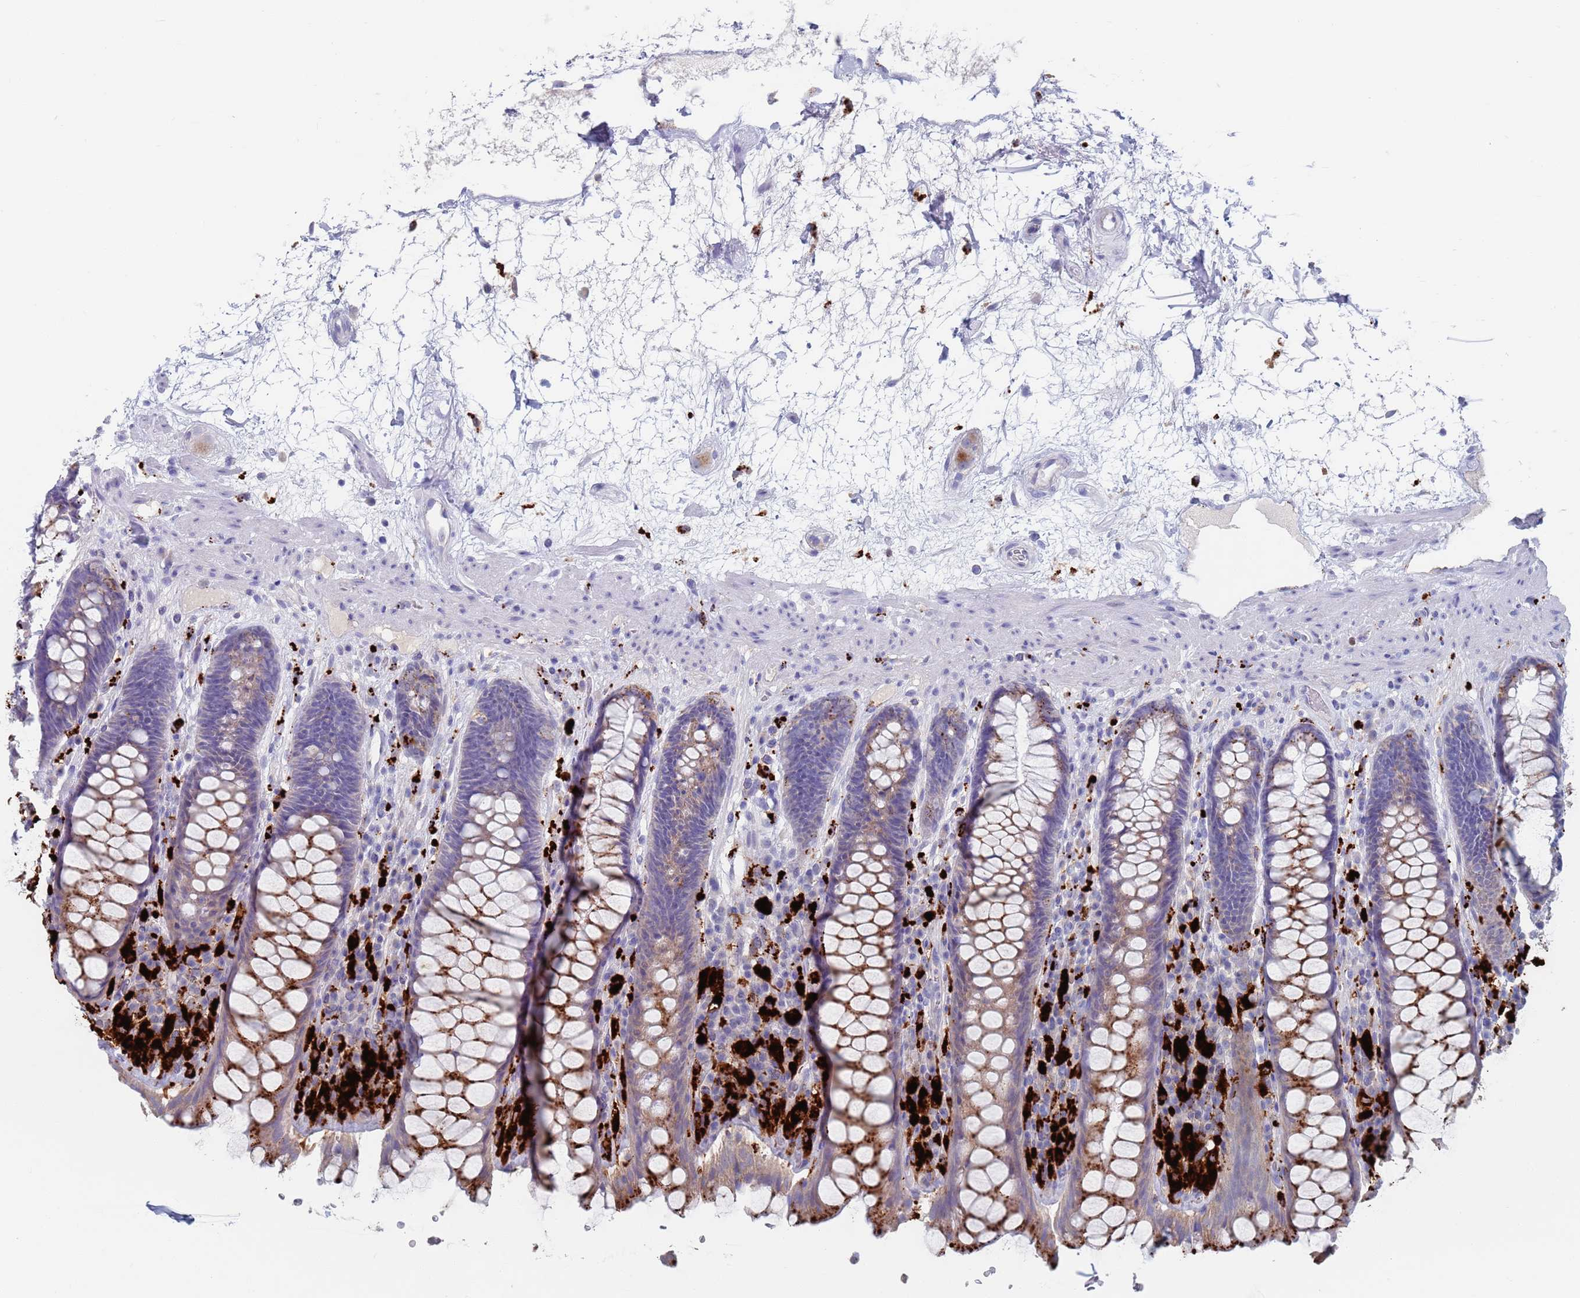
{"staining": {"intensity": "strong", "quantity": "<25%", "location": "cytoplasmic/membranous"}, "tissue": "rectum", "cell_type": "Glandular cells", "image_type": "normal", "snomed": [{"axis": "morphology", "description": "Normal tissue, NOS"}, {"axis": "topography", "description": "Rectum"}], "caption": "Normal rectum exhibits strong cytoplasmic/membranous staining in about <25% of glandular cells, visualized by immunohistochemistry.", "gene": "FUCA1", "patient": {"sex": "male", "age": 64}}